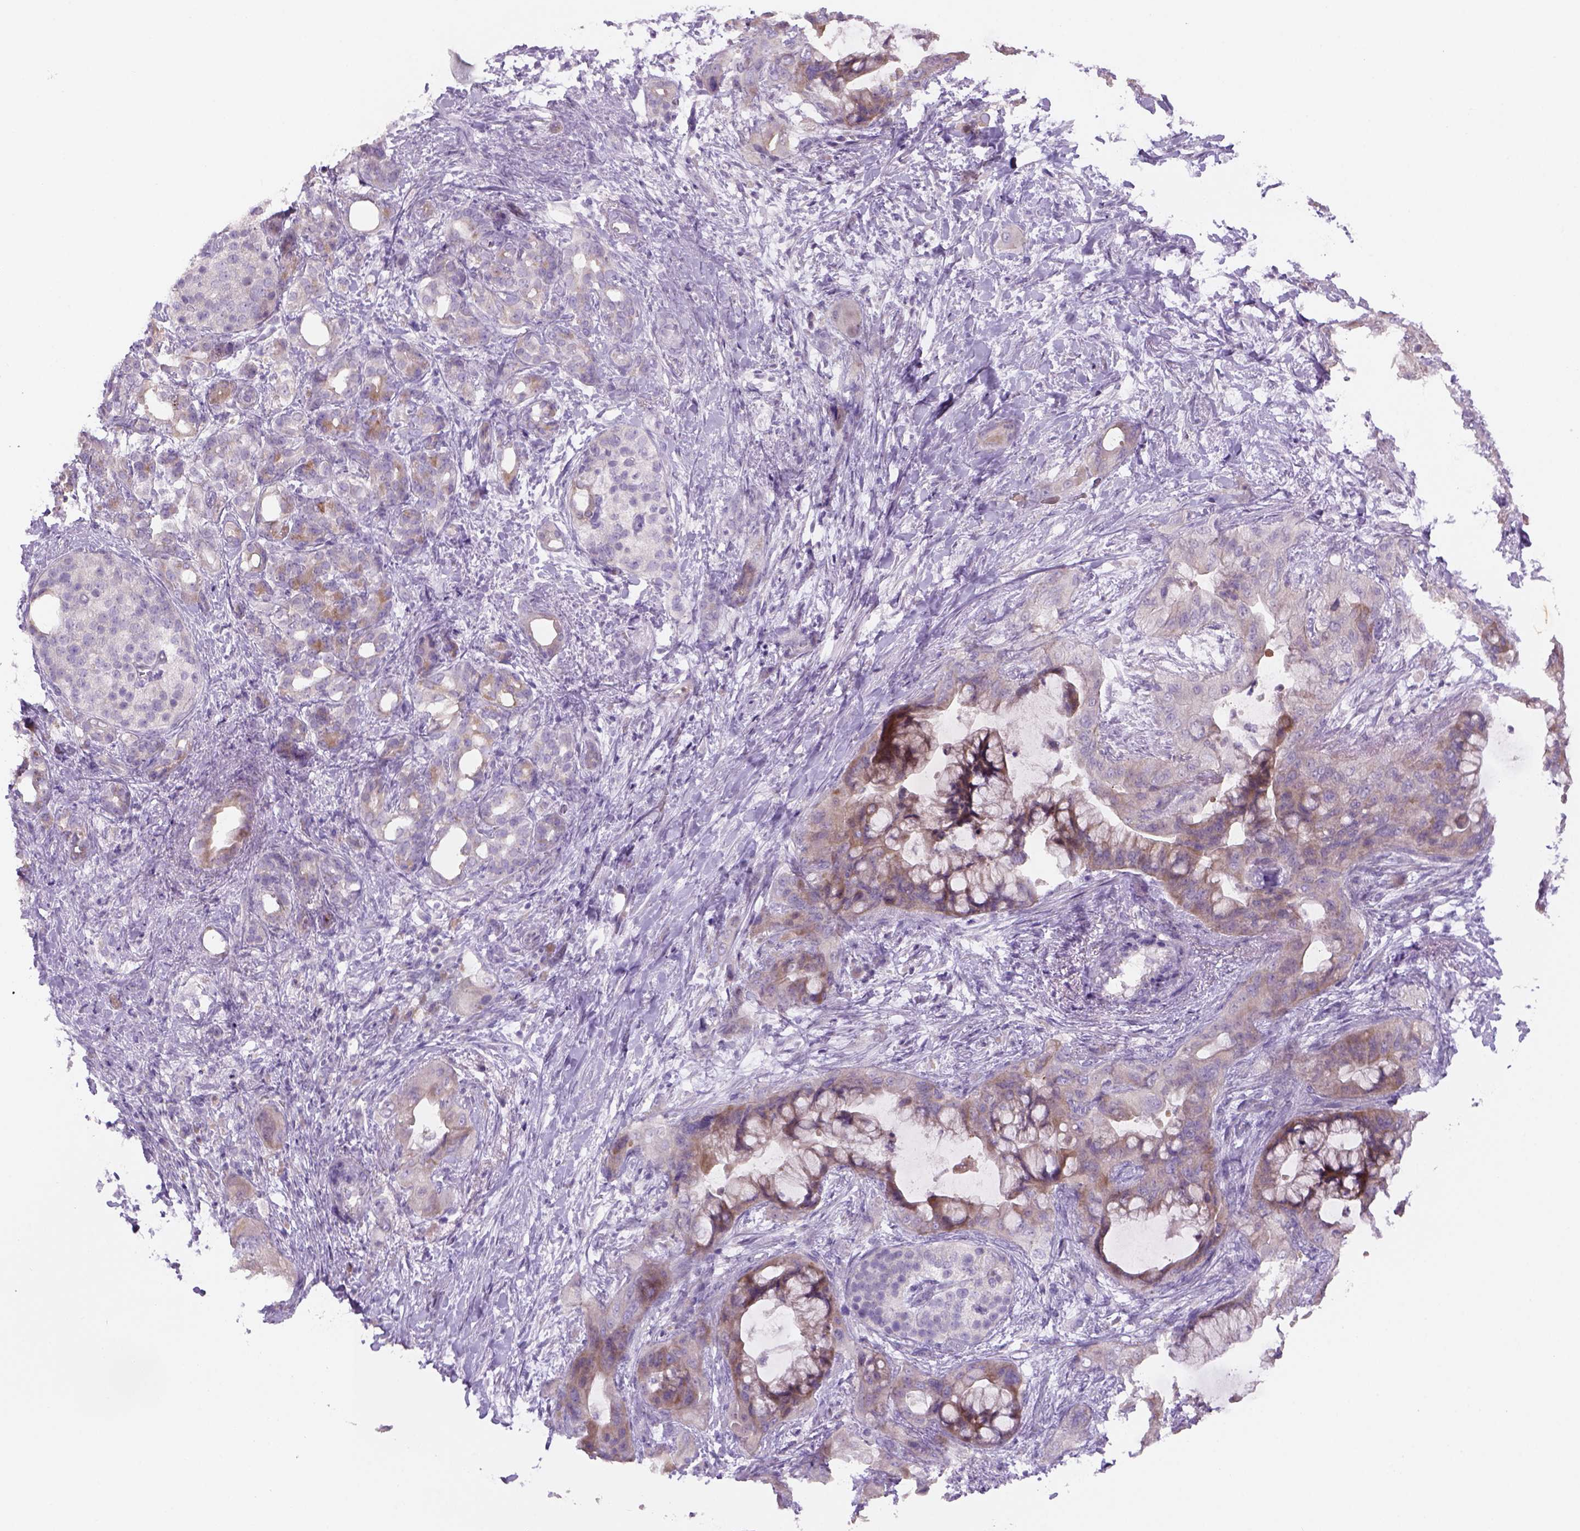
{"staining": {"intensity": "moderate", "quantity": "<25%", "location": "cytoplasmic/membranous"}, "tissue": "pancreatic cancer", "cell_type": "Tumor cells", "image_type": "cancer", "snomed": [{"axis": "morphology", "description": "Adenocarcinoma, NOS"}, {"axis": "topography", "description": "Pancreas"}], "caption": "Pancreatic cancer stained with a protein marker shows moderate staining in tumor cells.", "gene": "ADGRV1", "patient": {"sex": "male", "age": 71}}